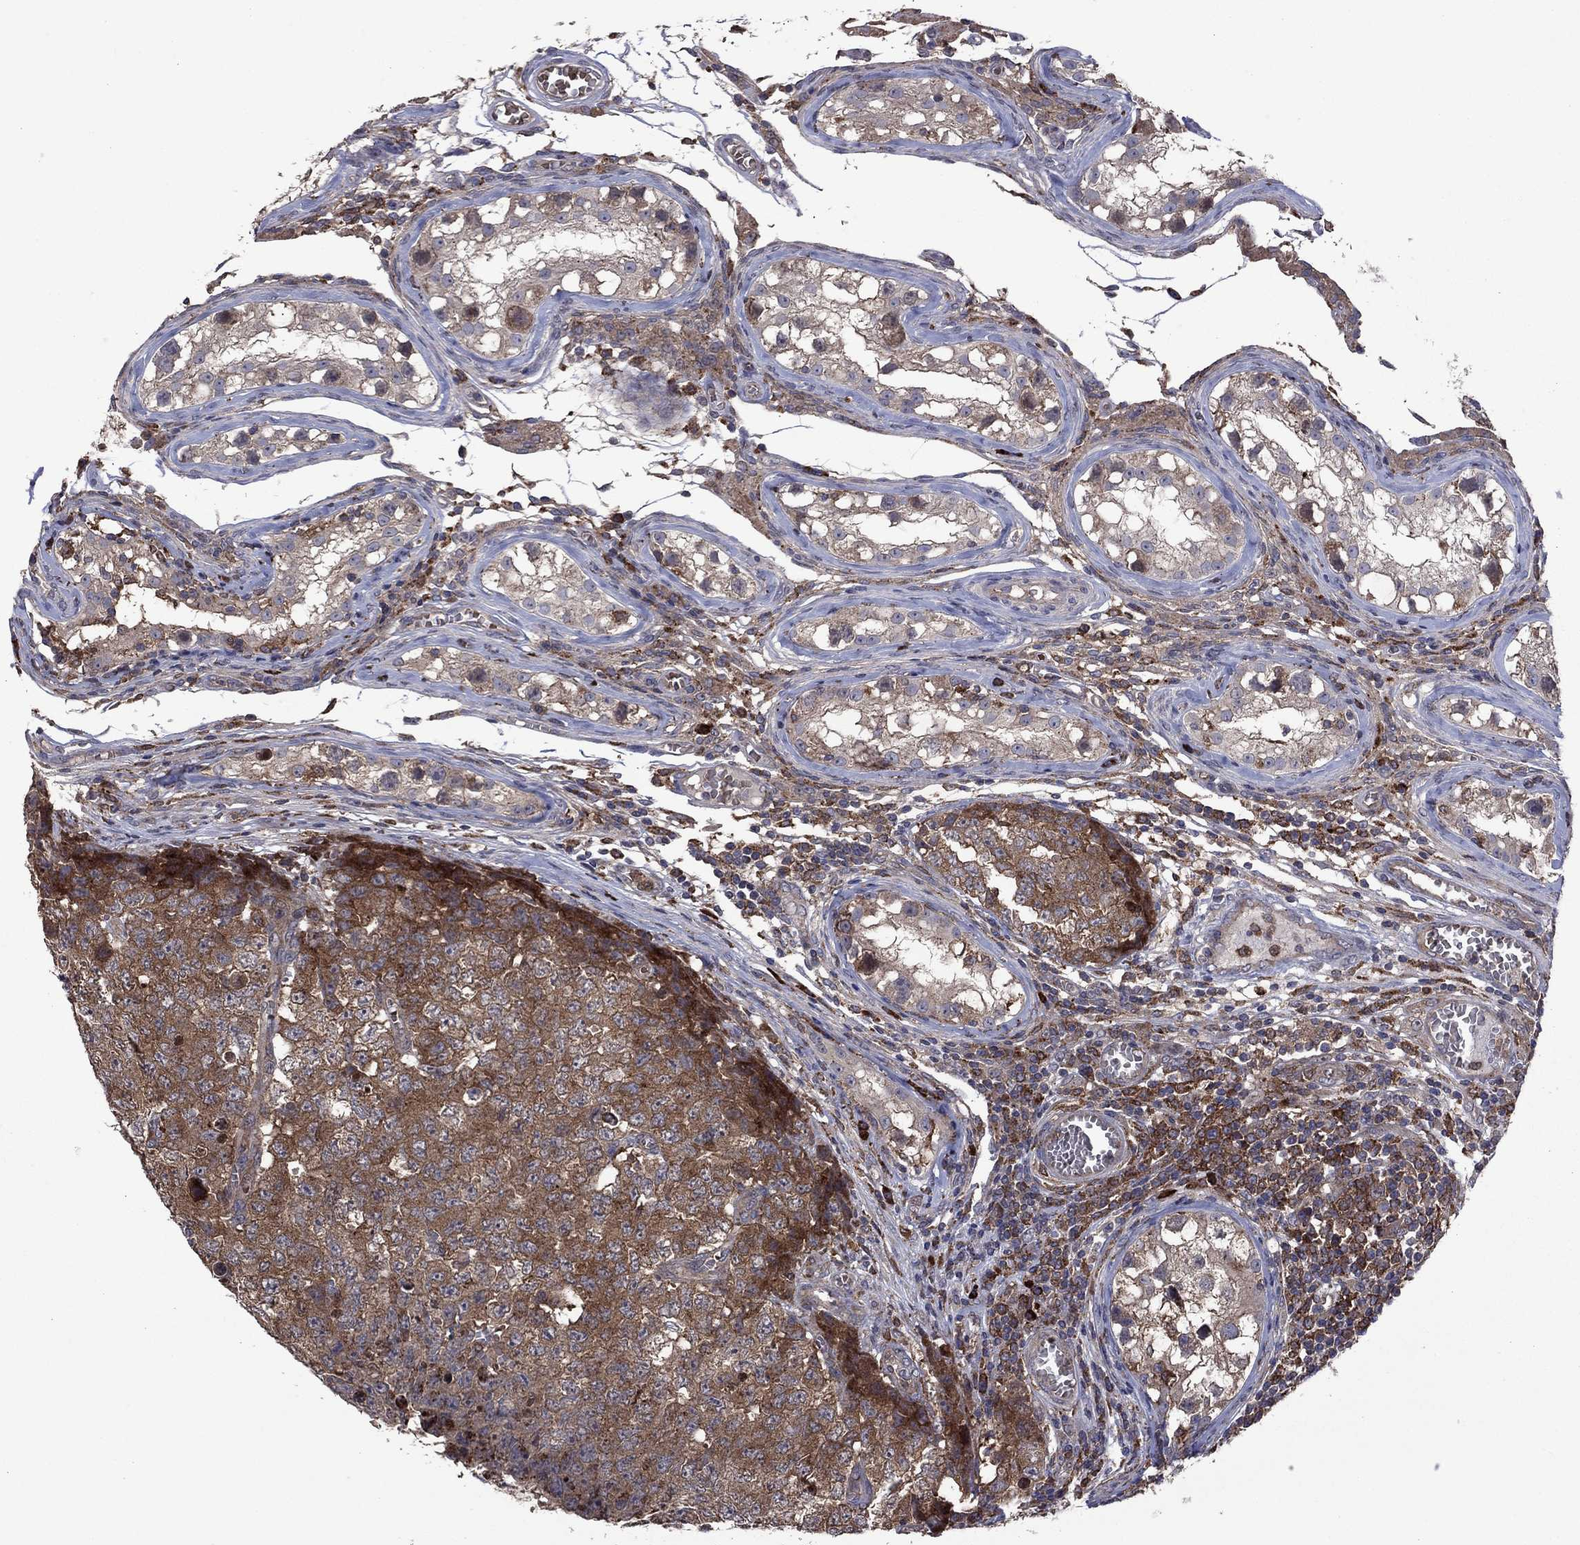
{"staining": {"intensity": "moderate", "quantity": ">75%", "location": "cytoplasmic/membranous"}, "tissue": "testis cancer", "cell_type": "Tumor cells", "image_type": "cancer", "snomed": [{"axis": "morphology", "description": "Carcinoma, Embryonal, NOS"}, {"axis": "topography", "description": "Testis"}], "caption": "Immunohistochemistry (IHC) histopathology image of neoplastic tissue: human embryonal carcinoma (testis) stained using immunohistochemistry displays medium levels of moderate protein expression localized specifically in the cytoplasmic/membranous of tumor cells, appearing as a cytoplasmic/membranous brown color.", "gene": "MEA1", "patient": {"sex": "male", "age": 23}}